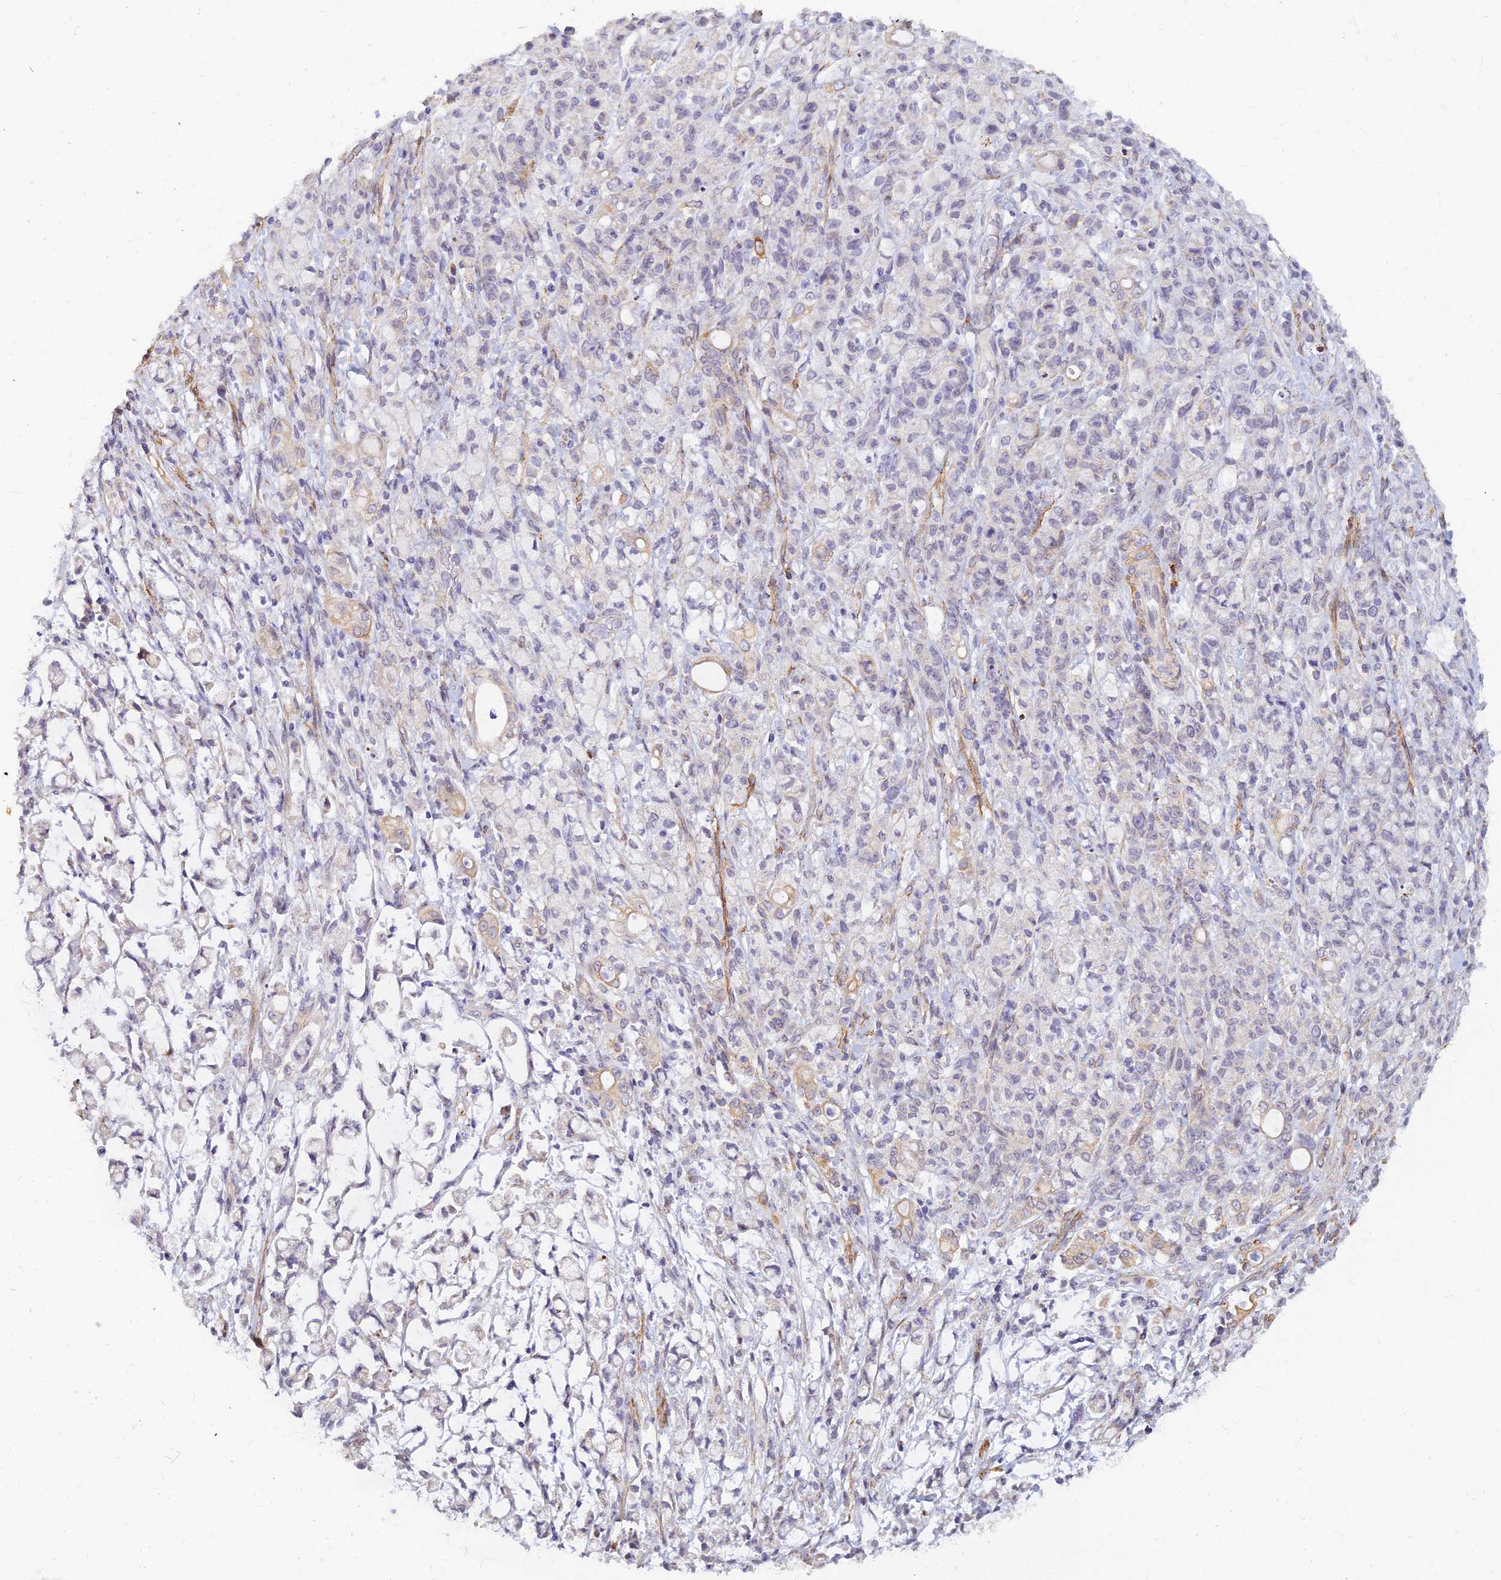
{"staining": {"intensity": "weak", "quantity": "<25%", "location": "cytoplasmic/membranous"}, "tissue": "stomach cancer", "cell_type": "Tumor cells", "image_type": "cancer", "snomed": [{"axis": "morphology", "description": "Adenocarcinoma, NOS"}, {"axis": "topography", "description": "Stomach"}], "caption": "This photomicrograph is of stomach adenocarcinoma stained with immunohistochemistry (IHC) to label a protein in brown with the nuclei are counter-stained blue. There is no staining in tumor cells.", "gene": "ALDH1L2", "patient": {"sex": "female", "age": 60}}